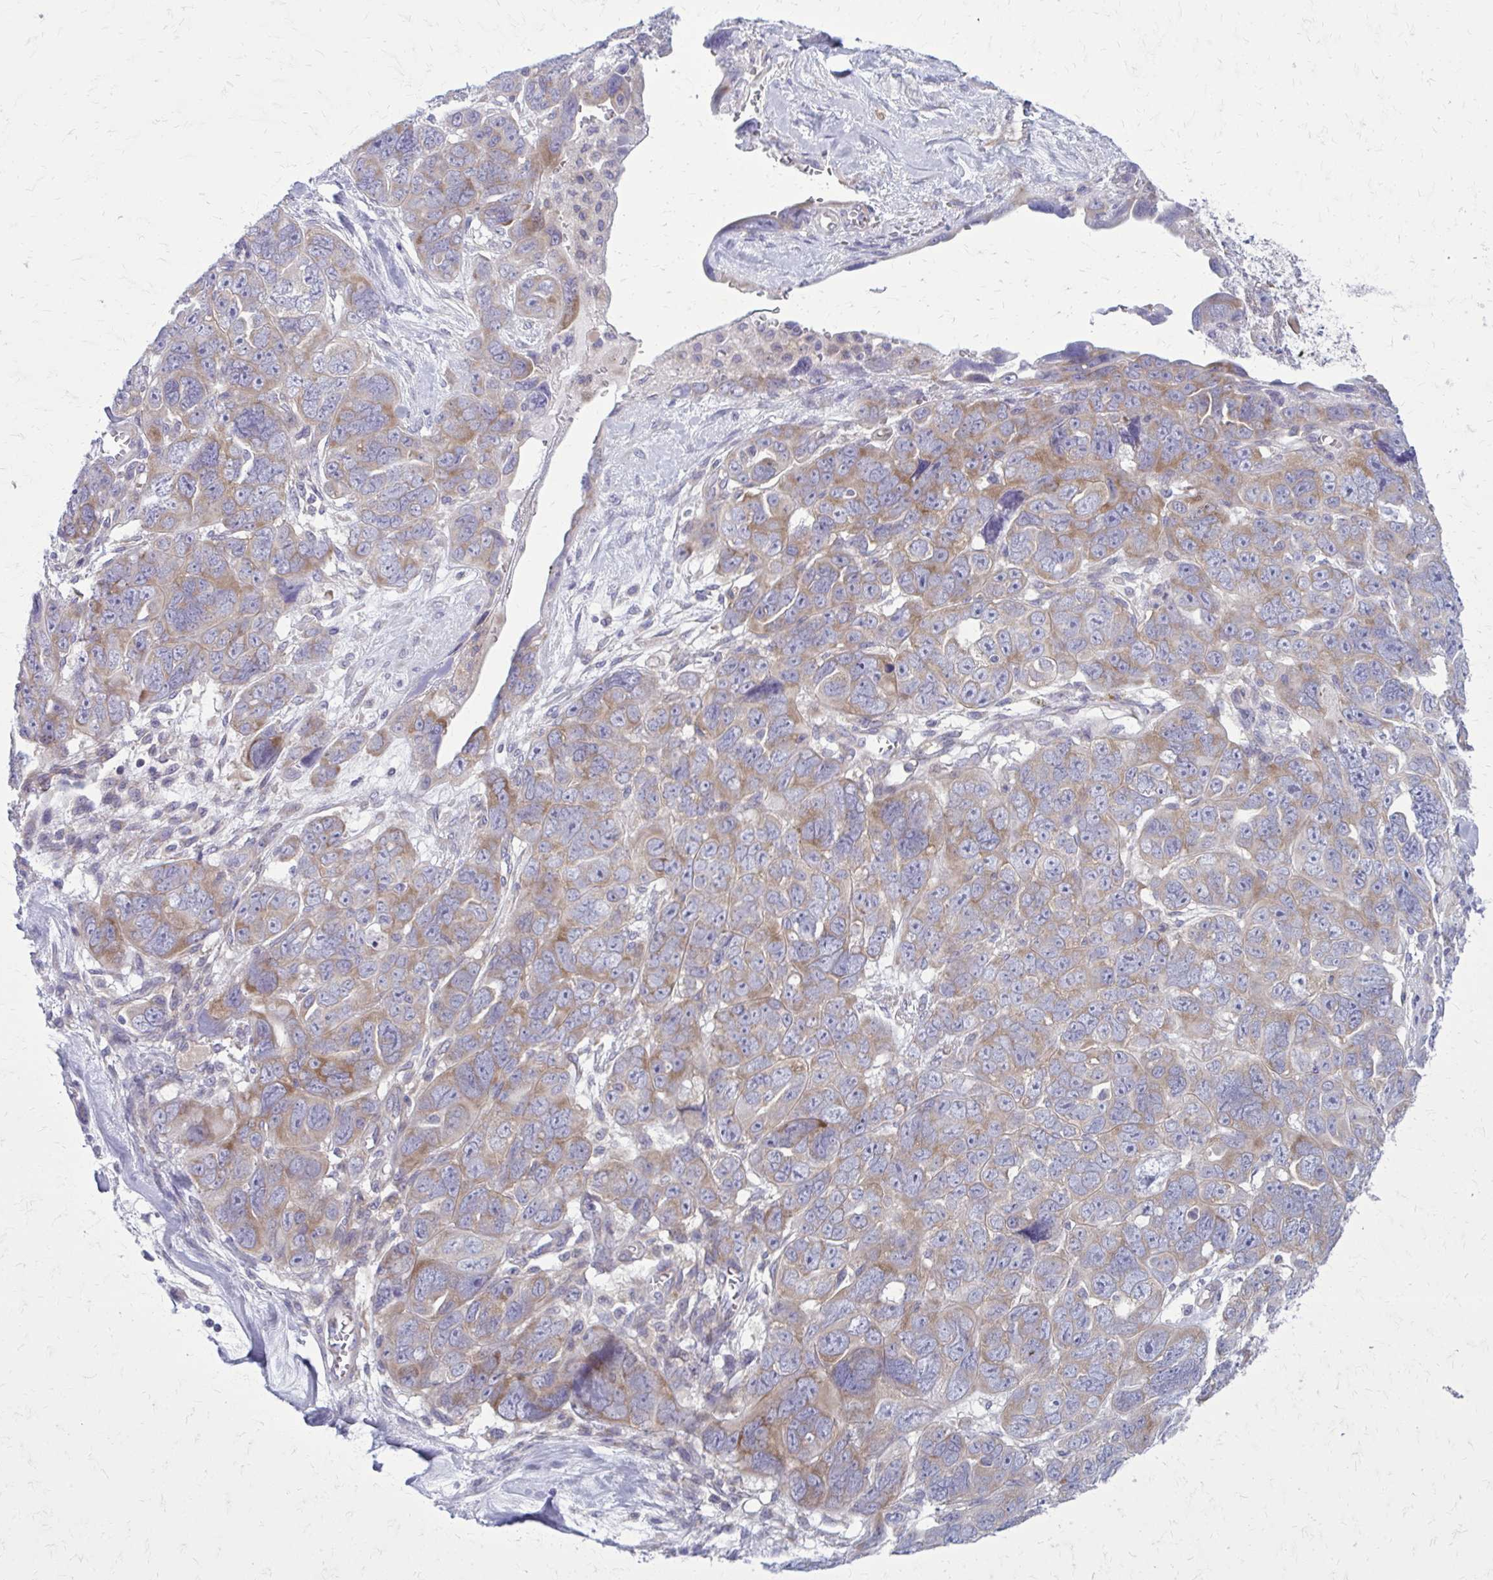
{"staining": {"intensity": "moderate", "quantity": "25%-75%", "location": "cytoplasmic/membranous"}, "tissue": "ovarian cancer", "cell_type": "Tumor cells", "image_type": "cancer", "snomed": [{"axis": "morphology", "description": "Cystadenocarcinoma, serous, NOS"}, {"axis": "topography", "description": "Ovary"}], "caption": "This micrograph demonstrates immunohistochemistry staining of human ovarian serous cystadenocarcinoma, with medium moderate cytoplasmic/membranous positivity in about 25%-75% of tumor cells.", "gene": "GIGYF2", "patient": {"sex": "female", "age": 63}}